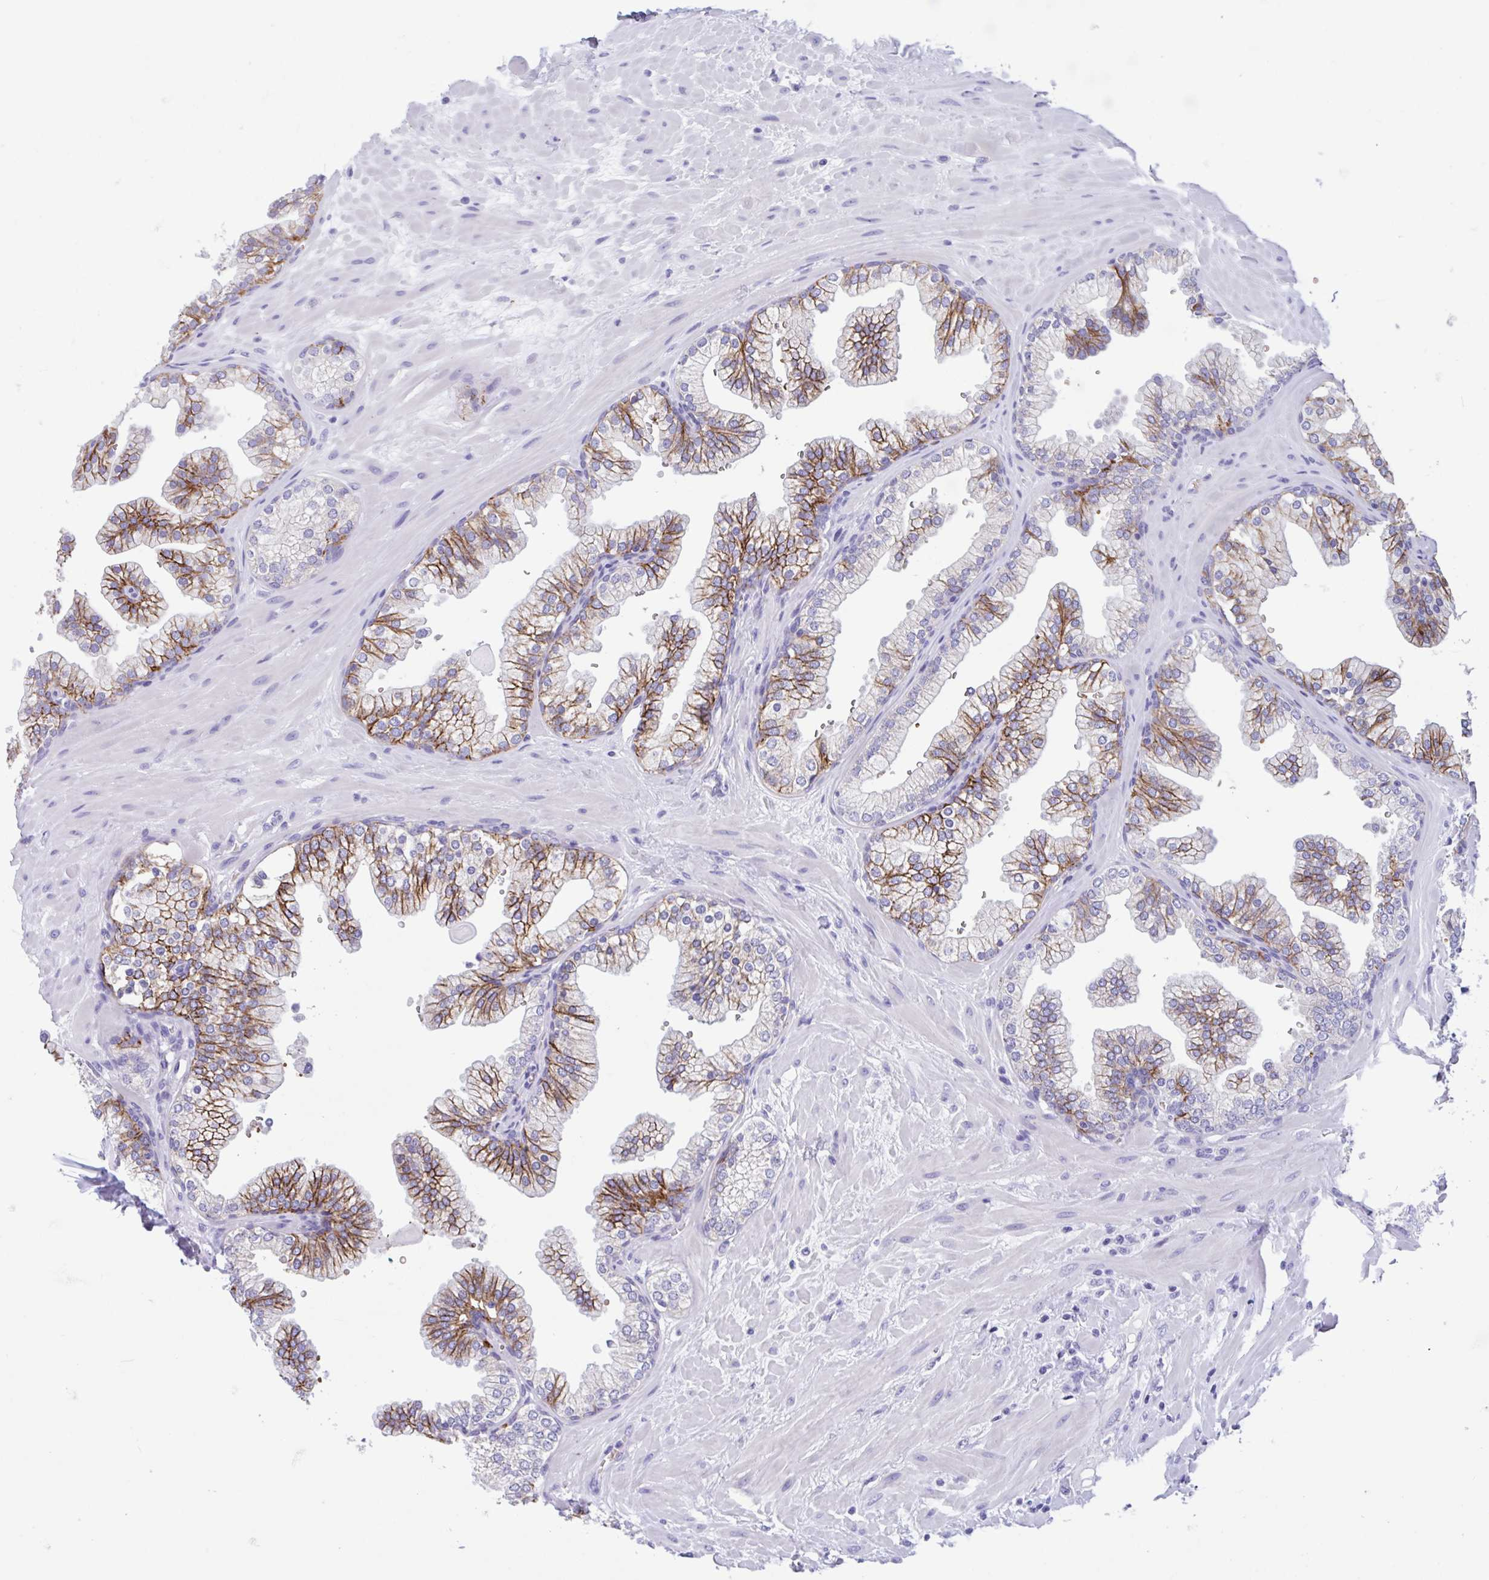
{"staining": {"intensity": "strong", "quantity": ">75%", "location": "cytoplasmic/membranous"}, "tissue": "prostate", "cell_type": "Glandular cells", "image_type": "normal", "snomed": [{"axis": "morphology", "description": "Normal tissue, NOS"}, {"axis": "topography", "description": "Prostate"}, {"axis": "topography", "description": "Peripheral nerve tissue"}], "caption": "Immunohistochemical staining of unremarkable prostate shows >75% levels of strong cytoplasmic/membranous protein staining in approximately >75% of glandular cells. The protein is stained brown, and the nuclei are stained in blue (DAB IHC with brightfield microscopy, high magnification).", "gene": "TMEM79", "patient": {"sex": "male", "age": 61}}